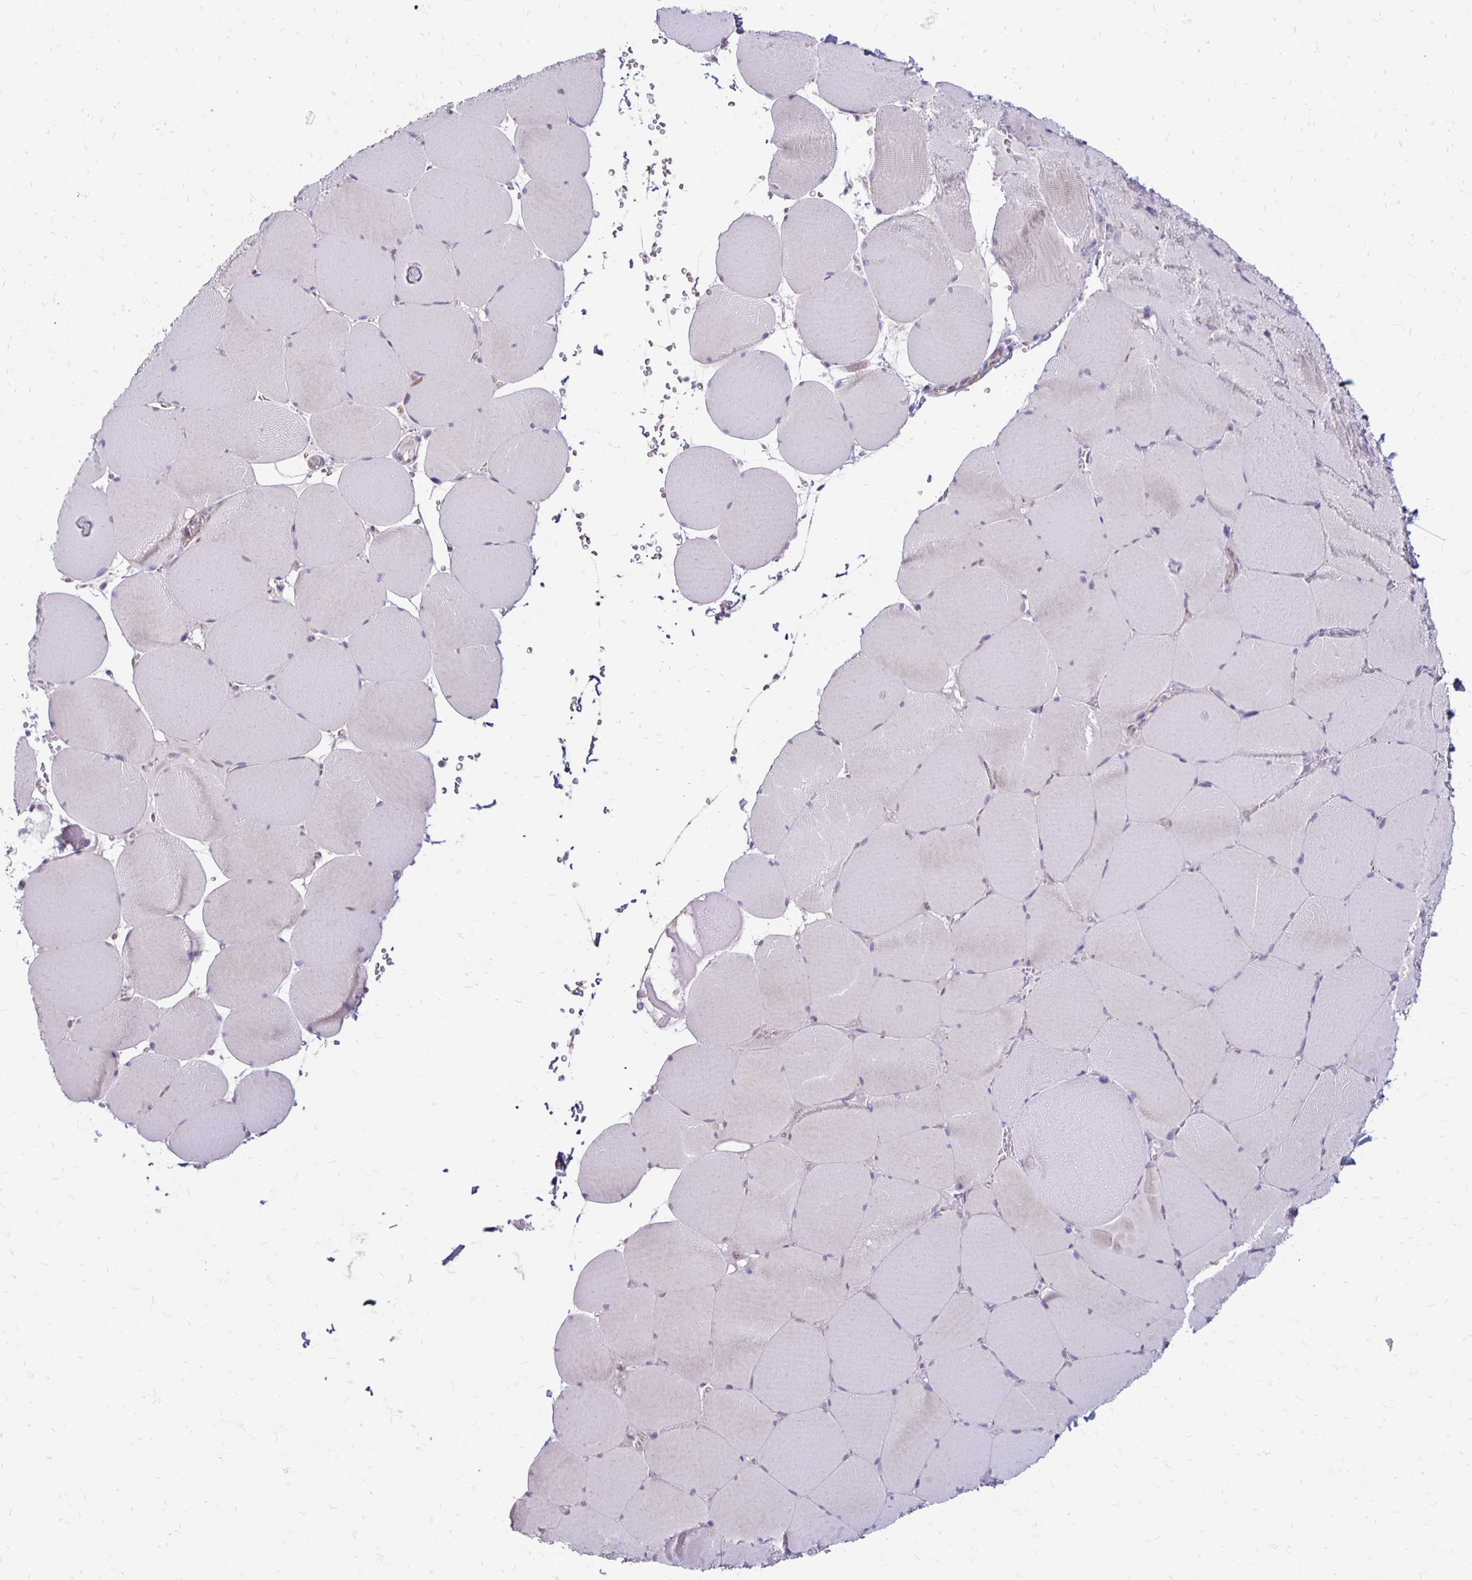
{"staining": {"intensity": "negative", "quantity": "none", "location": "none"}, "tissue": "skeletal muscle", "cell_type": "Myocytes", "image_type": "normal", "snomed": [{"axis": "morphology", "description": "Normal tissue, NOS"}, {"axis": "topography", "description": "Skeletal muscle"}, {"axis": "topography", "description": "Head-Neck"}], "caption": "Skeletal muscle stained for a protein using immunohistochemistry demonstrates no staining myocytes.", "gene": "KATNBL1", "patient": {"sex": "male", "age": 66}}